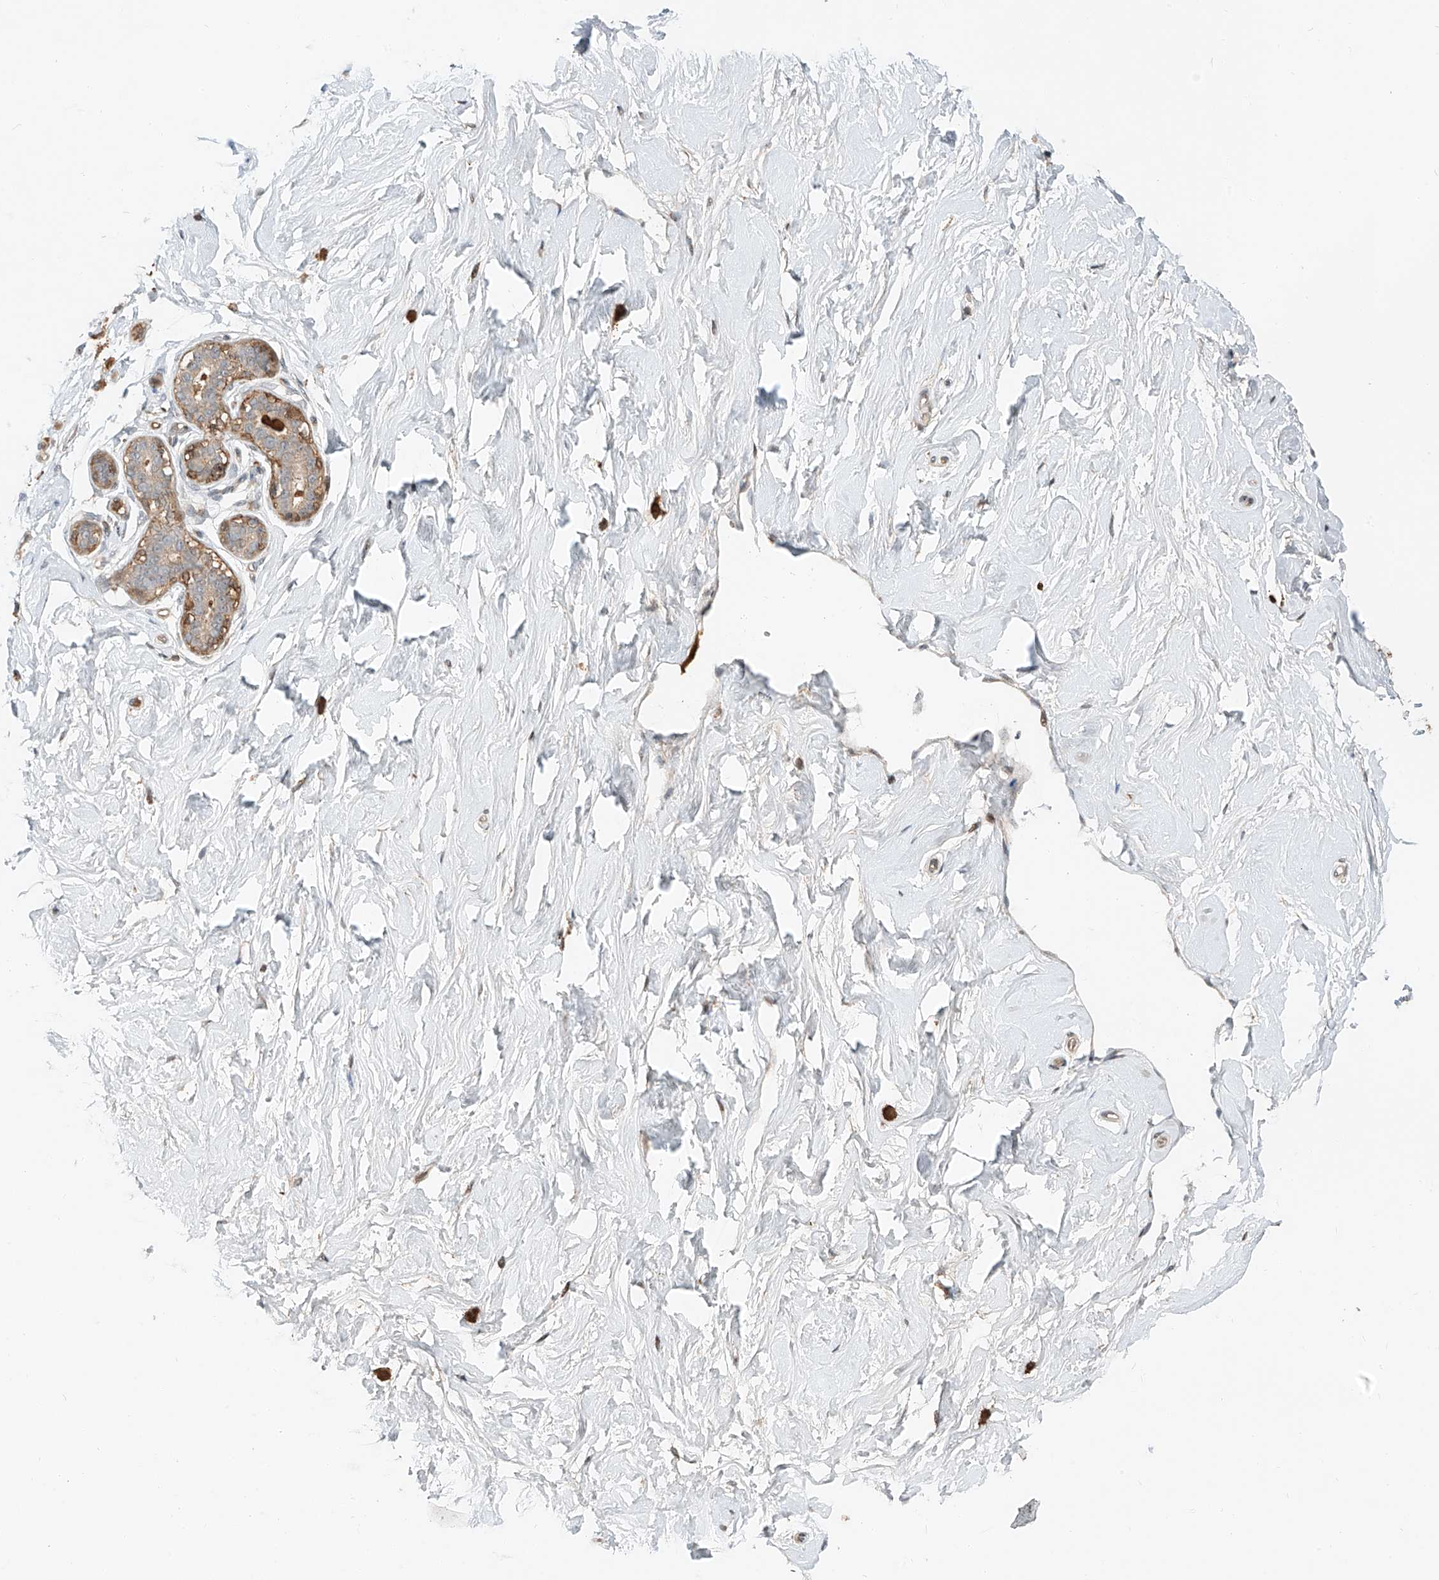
{"staining": {"intensity": "moderate", "quantity": ">75%", "location": "cytoplasmic/membranous"}, "tissue": "breast", "cell_type": "Adipocytes", "image_type": "normal", "snomed": [{"axis": "morphology", "description": "Normal tissue, NOS"}, {"axis": "morphology", "description": "Adenoma, NOS"}, {"axis": "topography", "description": "Breast"}], "caption": "Immunohistochemical staining of benign breast reveals >75% levels of moderate cytoplasmic/membranous protein positivity in about >75% of adipocytes. (DAB (3,3'-diaminobenzidine) IHC, brown staining for protein, blue staining for nuclei).", "gene": "CEP162", "patient": {"sex": "female", "age": 23}}